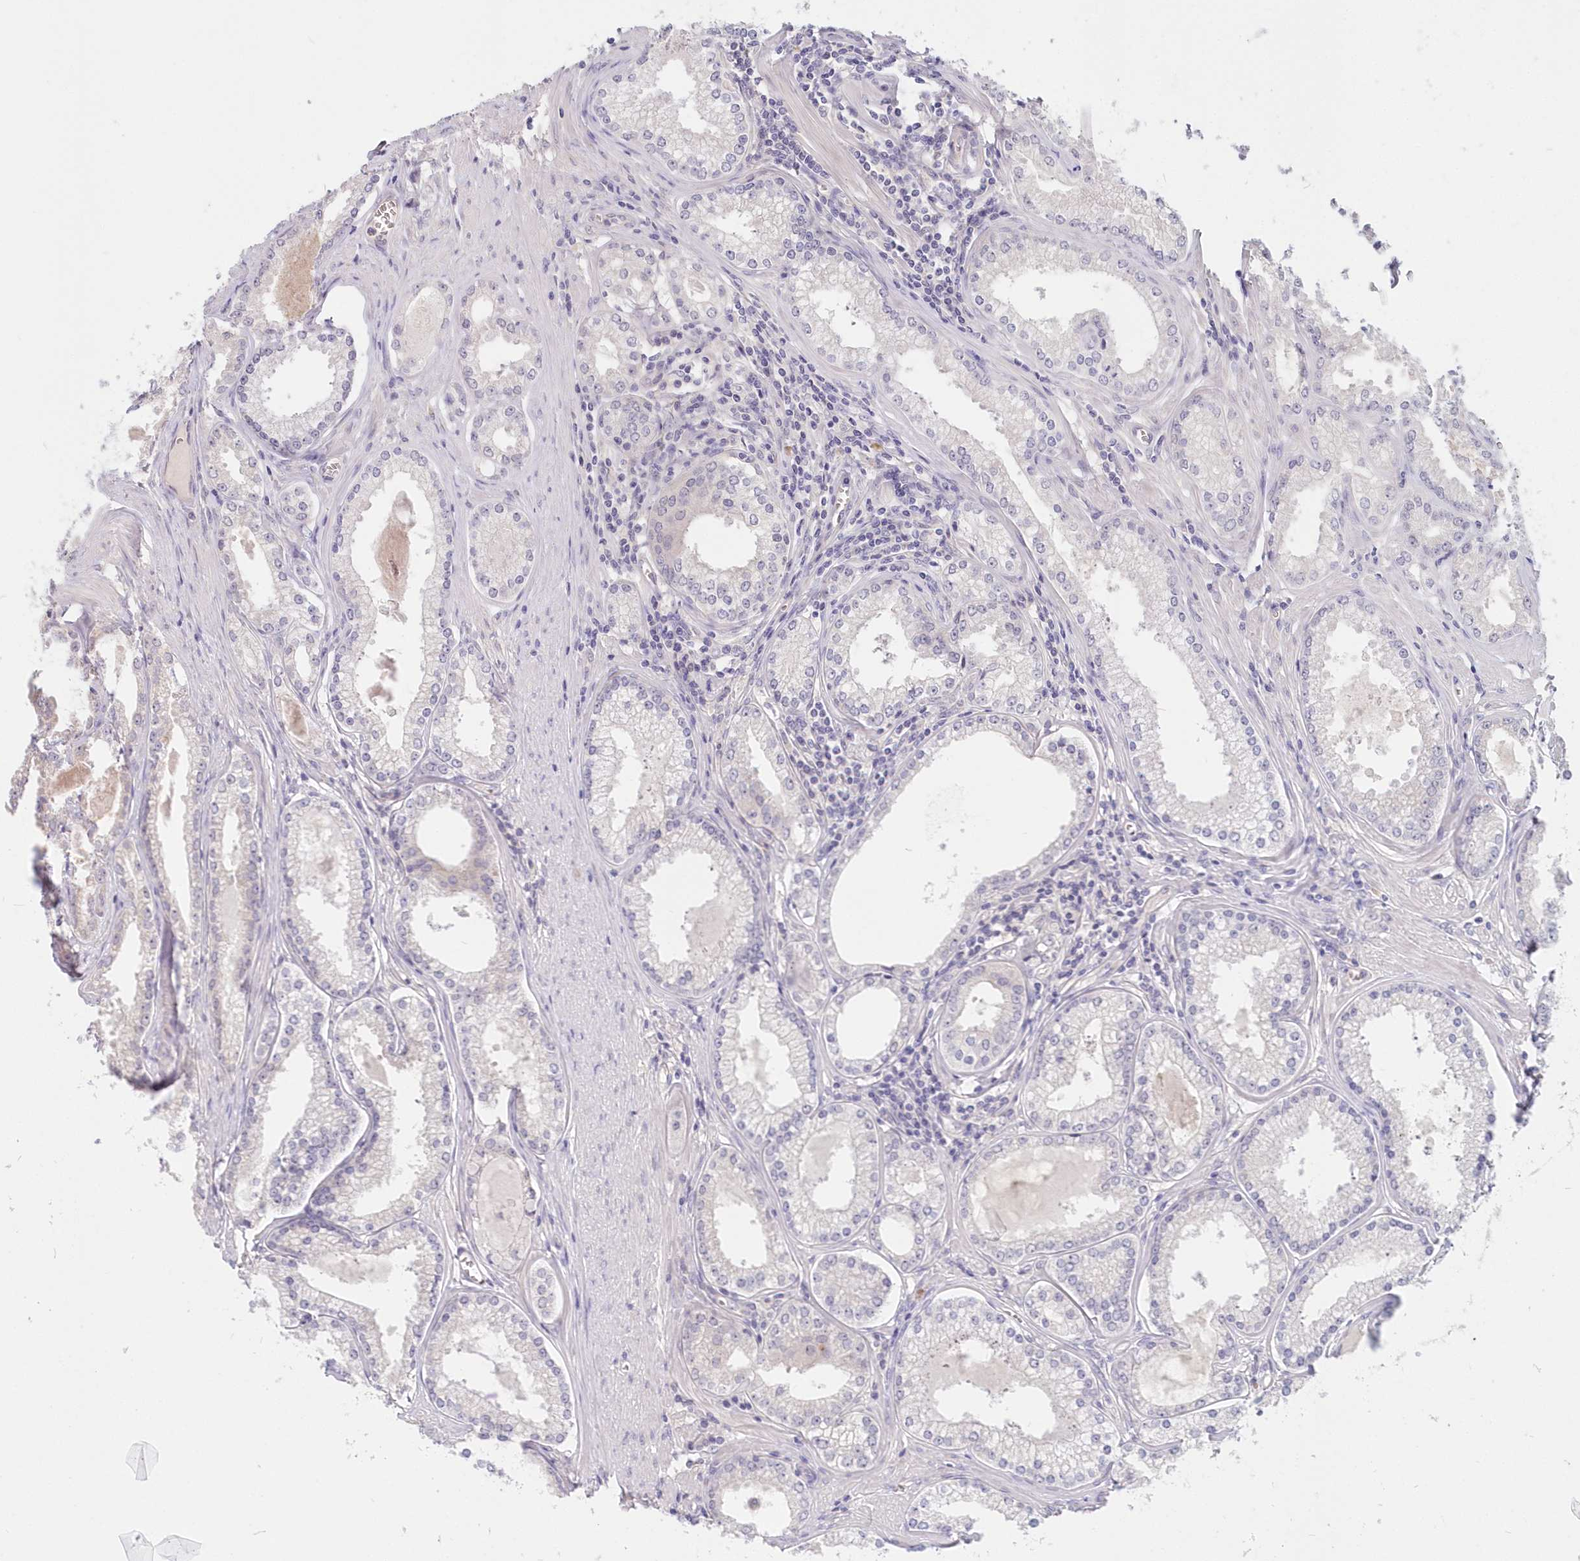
{"staining": {"intensity": "negative", "quantity": "none", "location": "none"}, "tissue": "prostate cancer", "cell_type": "Tumor cells", "image_type": "cancer", "snomed": [{"axis": "morphology", "description": "Adenocarcinoma, High grade"}, {"axis": "topography", "description": "Prostate"}], "caption": "Image shows no protein staining in tumor cells of high-grade adenocarcinoma (prostate) tissue.", "gene": "KATNA1", "patient": {"sex": "male", "age": 68}}